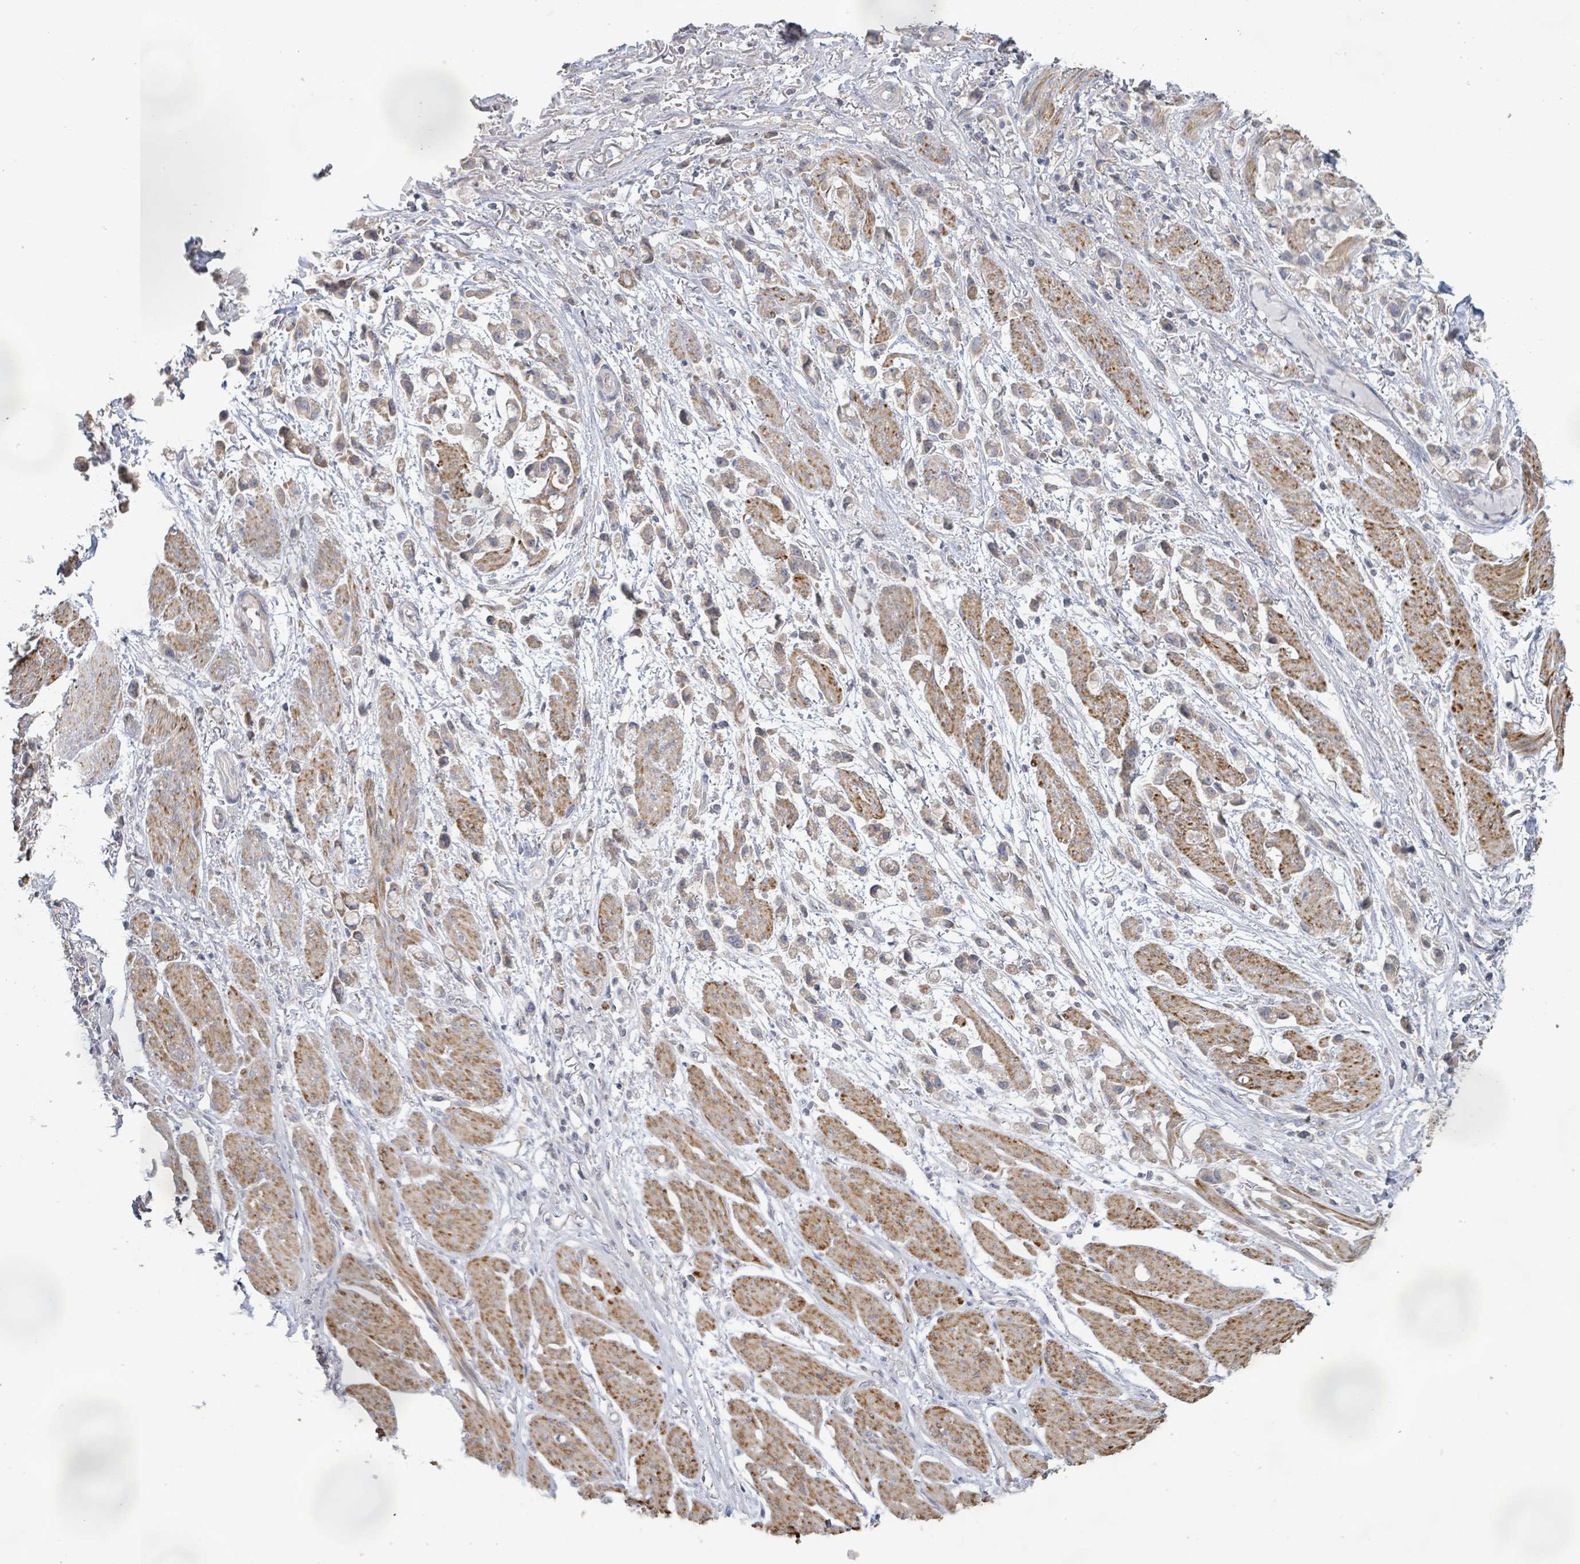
{"staining": {"intensity": "weak", "quantity": "25%-75%", "location": "cytoplasmic/membranous"}, "tissue": "stomach cancer", "cell_type": "Tumor cells", "image_type": "cancer", "snomed": [{"axis": "morphology", "description": "Adenocarcinoma, NOS"}, {"axis": "topography", "description": "Stomach"}], "caption": "Immunohistochemistry staining of stomach adenocarcinoma, which exhibits low levels of weak cytoplasmic/membranous positivity in approximately 25%-75% of tumor cells indicating weak cytoplasmic/membranous protein positivity. The staining was performed using DAB (brown) for protein detection and nuclei were counterstained in hematoxylin (blue).", "gene": "KCNS2", "patient": {"sex": "female", "age": 81}}